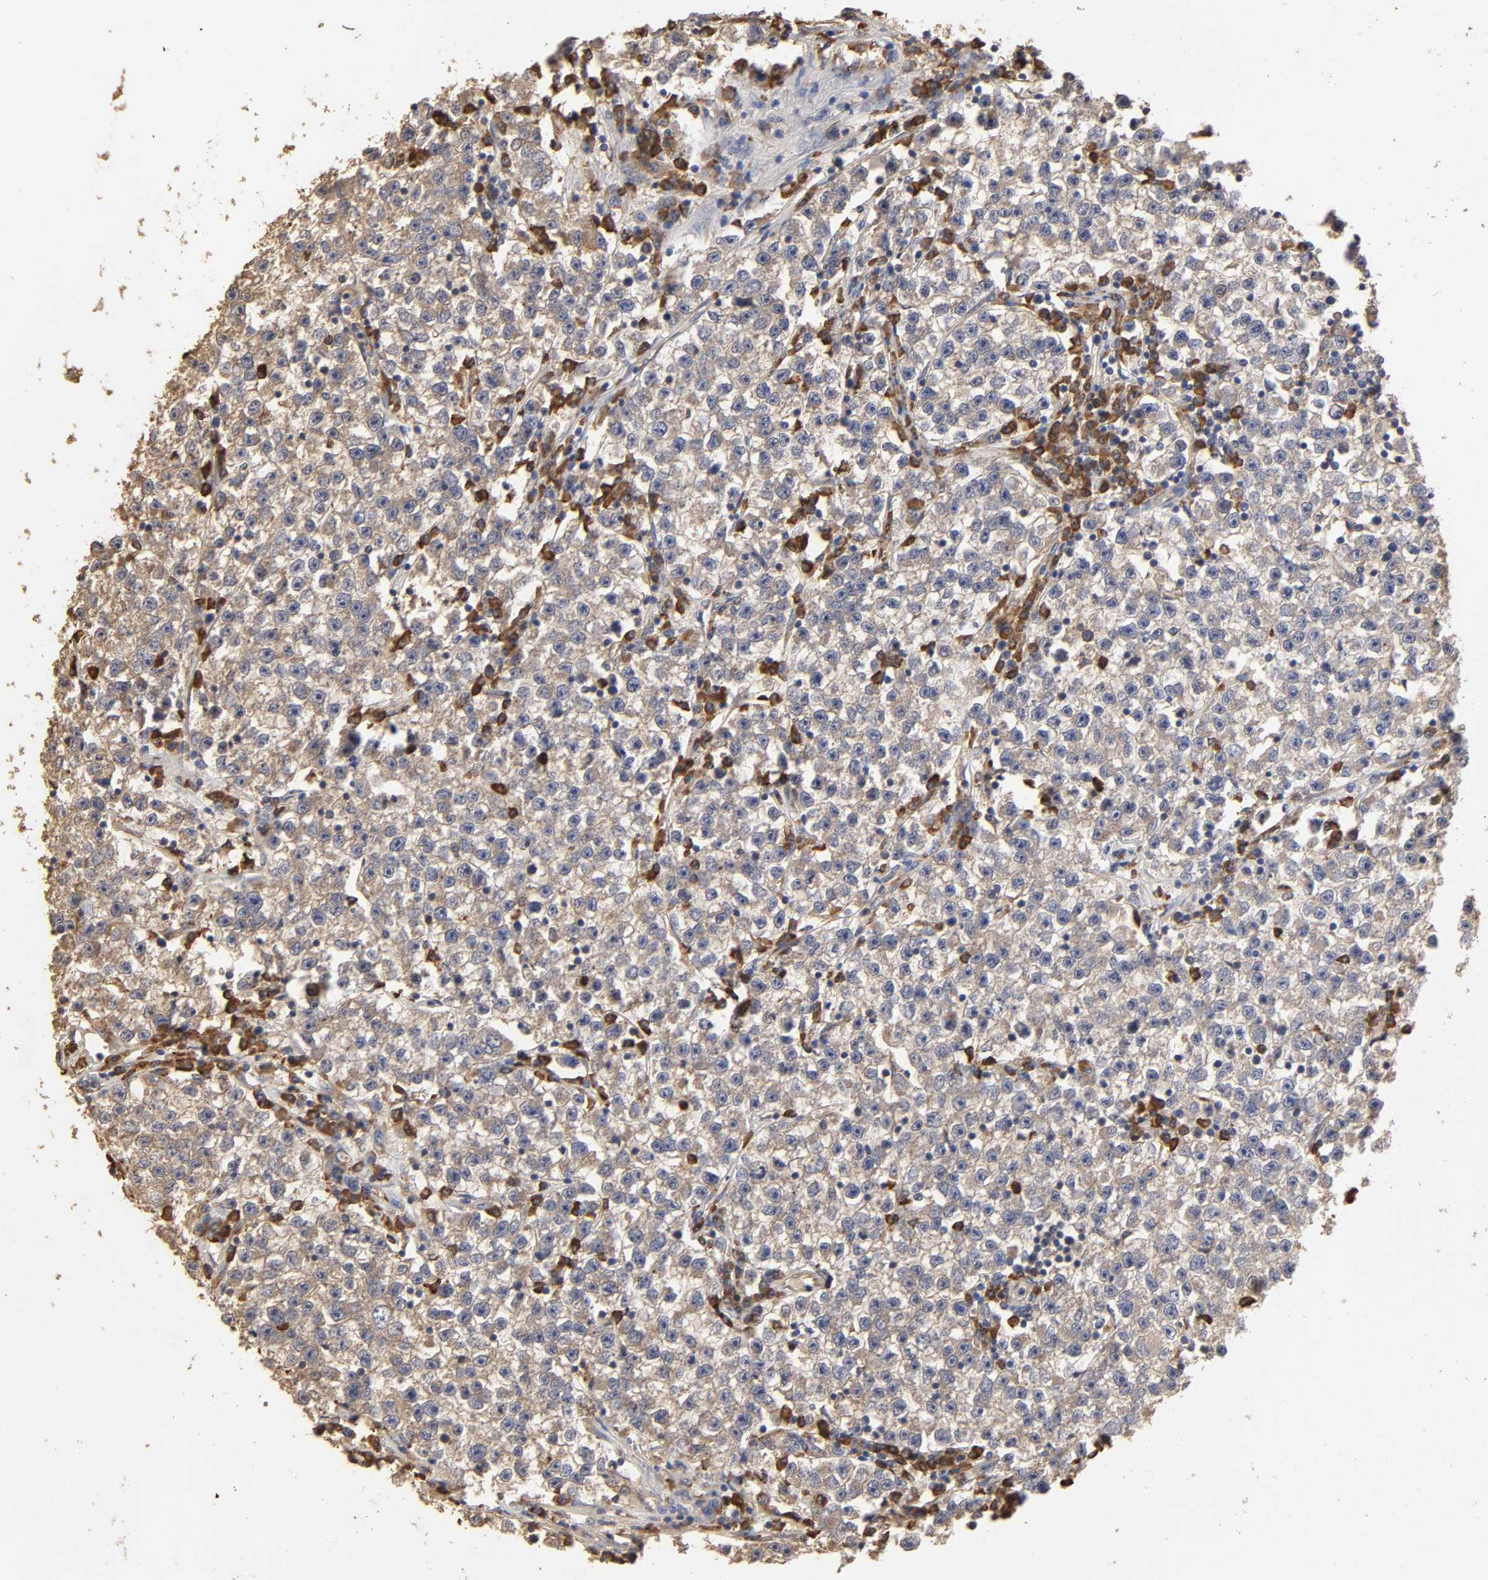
{"staining": {"intensity": "weak", "quantity": "25%-75%", "location": "cytoplasmic/membranous"}, "tissue": "testis cancer", "cell_type": "Tumor cells", "image_type": "cancer", "snomed": [{"axis": "morphology", "description": "Seminoma, NOS"}, {"axis": "topography", "description": "Testis"}], "caption": "Immunohistochemistry of human testis seminoma demonstrates low levels of weak cytoplasmic/membranous expression in approximately 25%-75% of tumor cells. The protein of interest is shown in brown color, while the nuclei are stained blue.", "gene": "EIF4G2", "patient": {"sex": "male", "age": 22}}